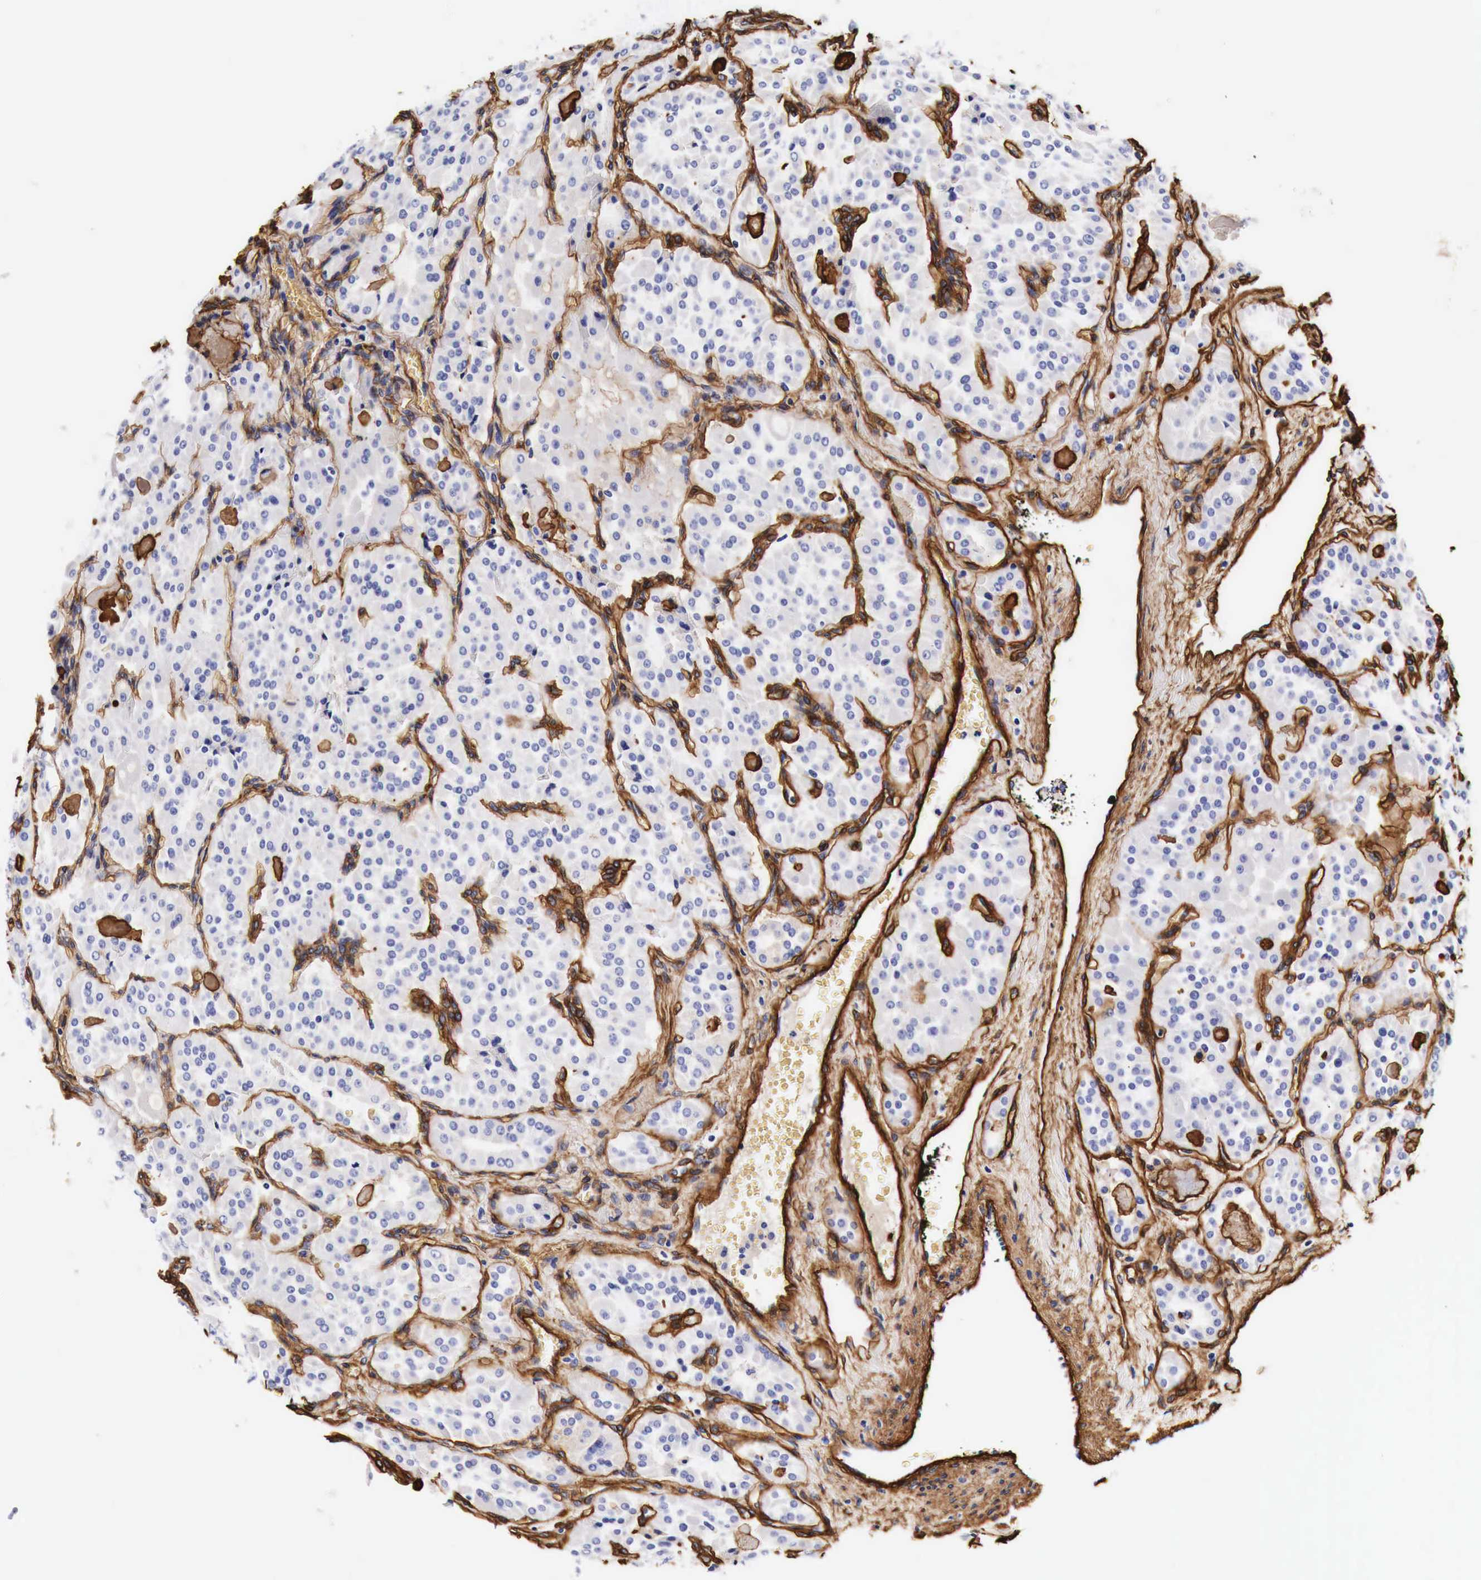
{"staining": {"intensity": "negative", "quantity": "none", "location": "none"}, "tissue": "thyroid cancer", "cell_type": "Tumor cells", "image_type": "cancer", "snomed": [{"axis": "morphology", "description": "Carcinoma, NOS"}, {"axis": "topography", "description": "Thyroid gland"}], "caption": "Immunohistochemistry of human thyroid carcinoma exhibits no expression in tumor cells.", "gene": "LAMB2", "patient": {"sex": "male", "age": 76}}